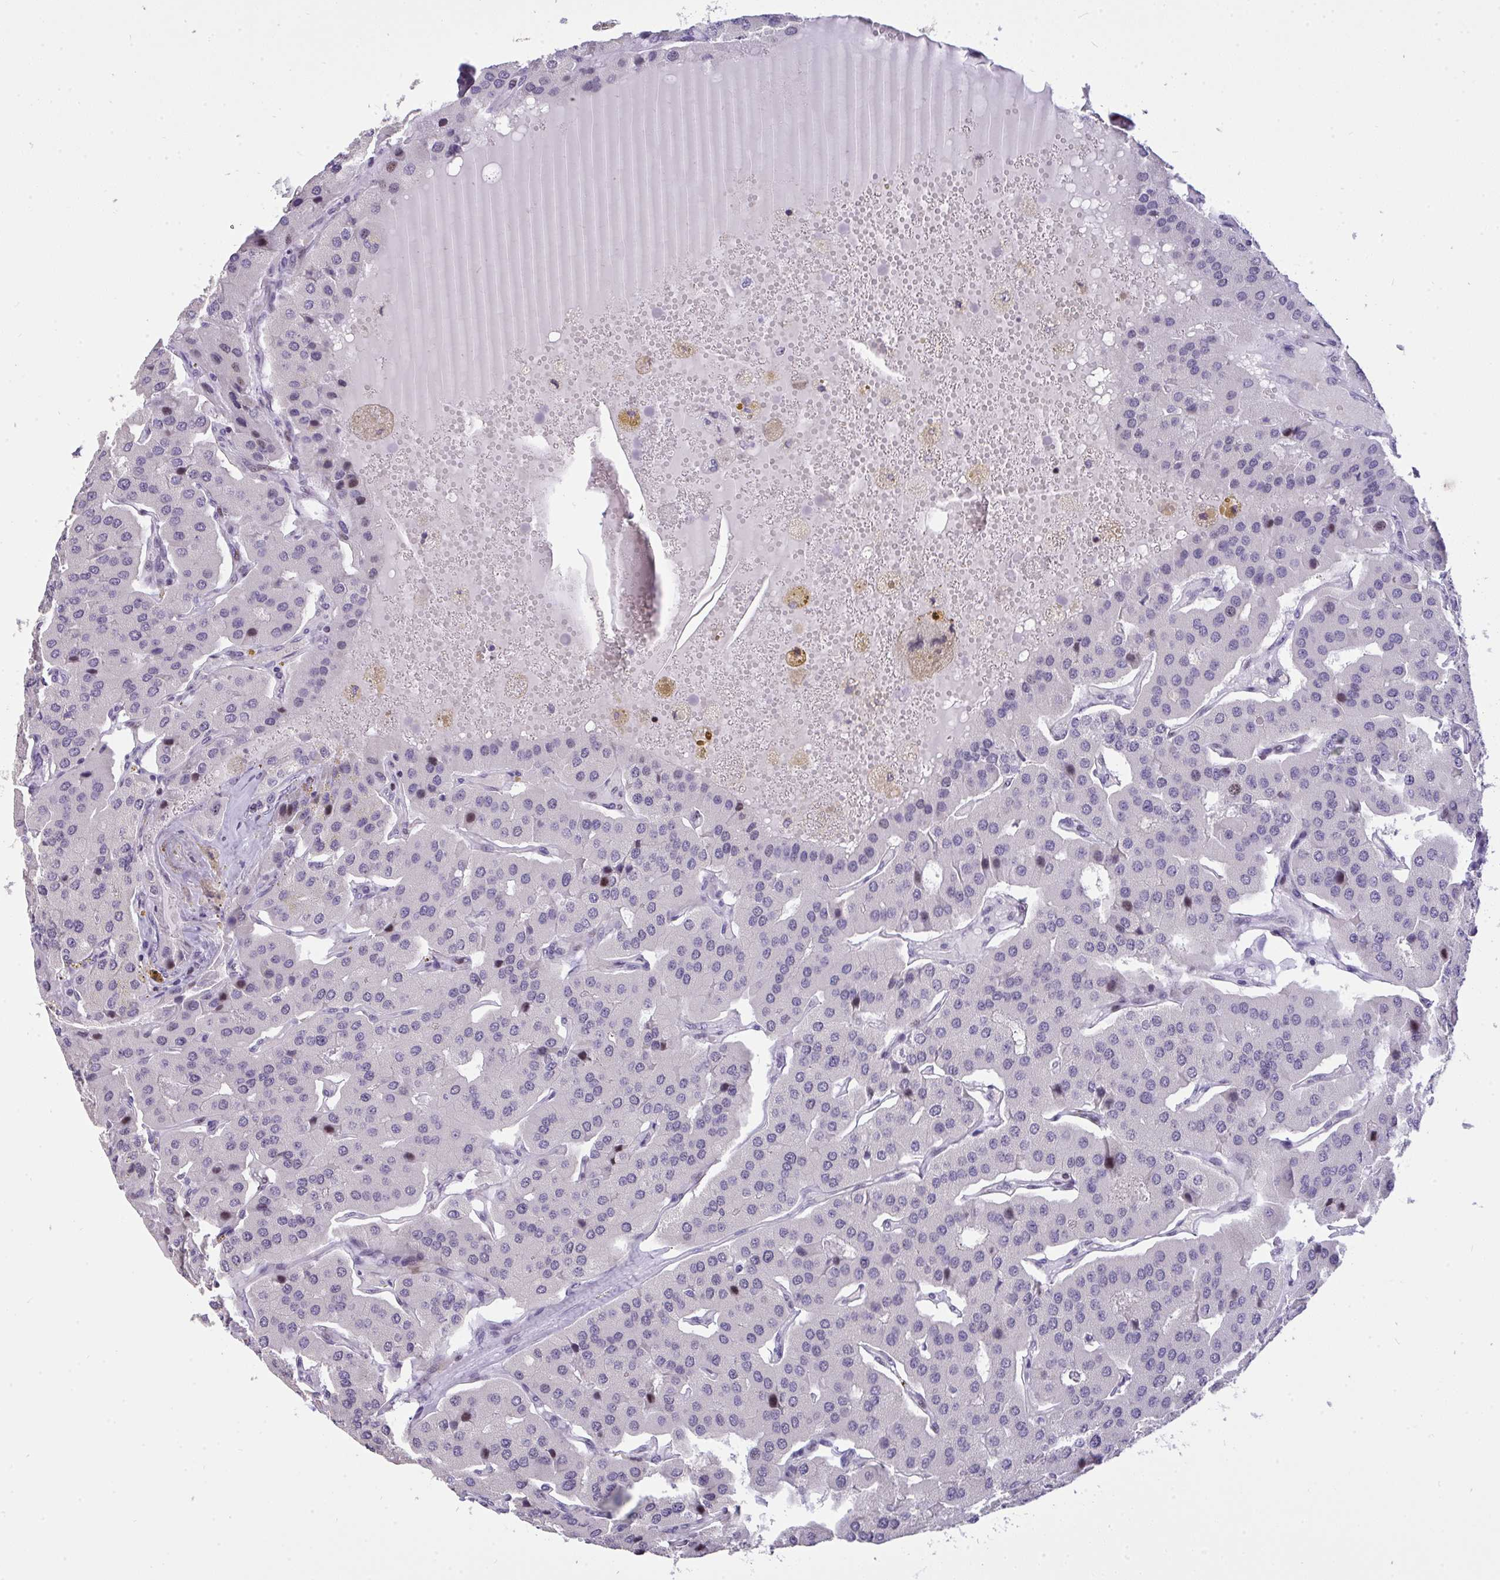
{"staining": {"intensity": "moderate", "quantity": "<25%", "location": "nuclear"}, "tissue": "parathyroid gland", "cell_type": "Glandular cells", "image_type": "normal", "snomed": [{"axis": "morphology", "description": "Normal tissue, NOS"}, {"axis": "morphology", "description": "Adenoma, NOS"}, {"axis": "topography", "description": "Parathyroid gland"}], "caption": "Parathyroid gland stained with immunohistochemistry reveals moderate nuclear staining in about <25% of glandular cells. (DAB IHC with brightfield microscopy, high magnification).", "gene": "PLPPR3", "patient": {"sex": "female", "age": 86}}